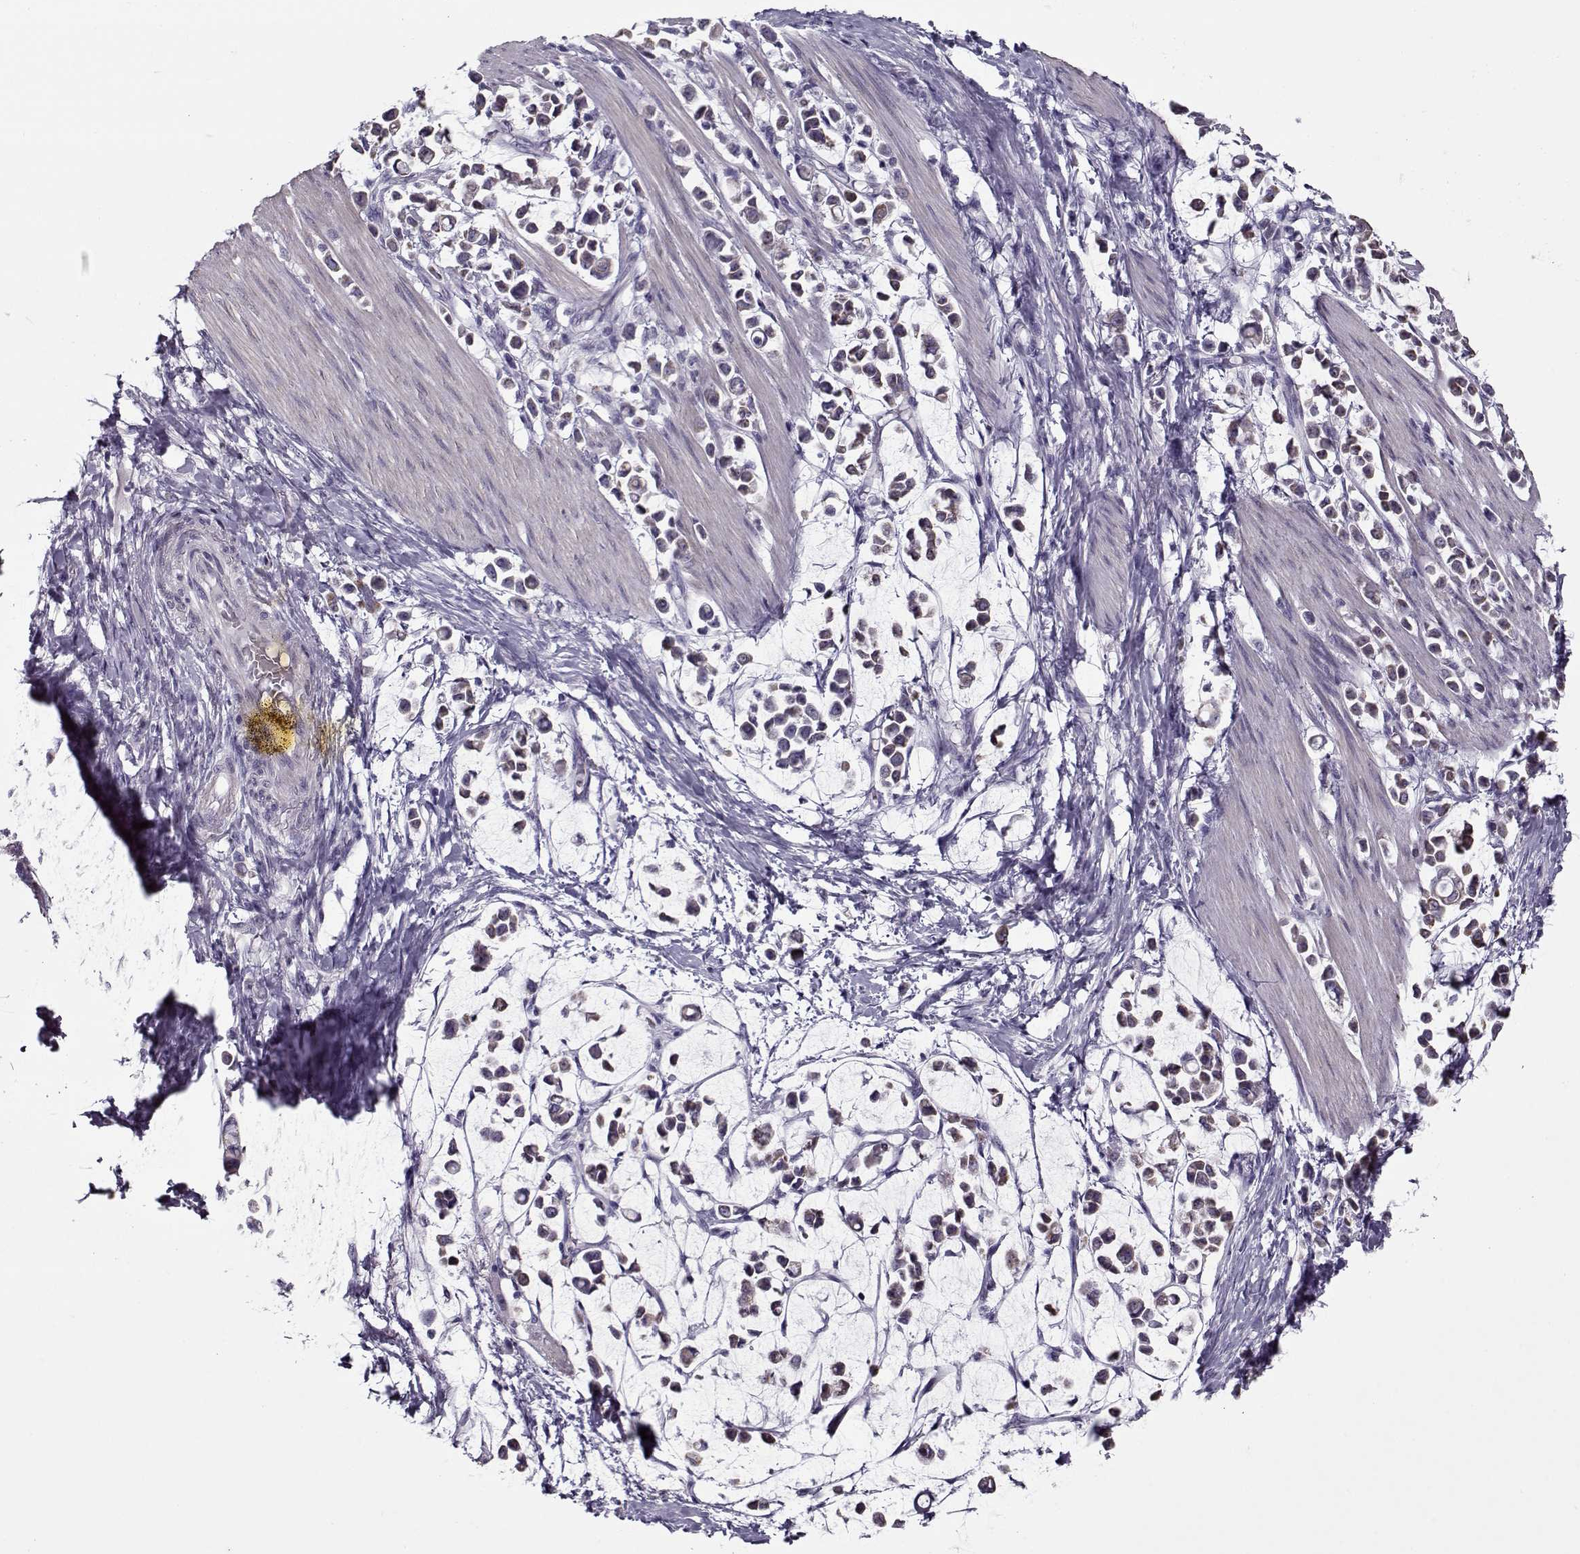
{"staining": {"intensity": "negative", "quantity": "none", "location": "none"}, "tissue": "stomach cancer", "cell_type": "Tumor cells", "image_type": "cancer", "snomed": [{"axis": "morphology", "description": "Adenocarcinoma, NOS"}, {"axis": "topography", "description": "Stomach"}], "caption": "Image shows no protein positivity in tumor cells of stomach cancer (adenocarcinoma) tissue.", "gene": "CIBAR1", "patient": {"sex": "male", "age": 82}}